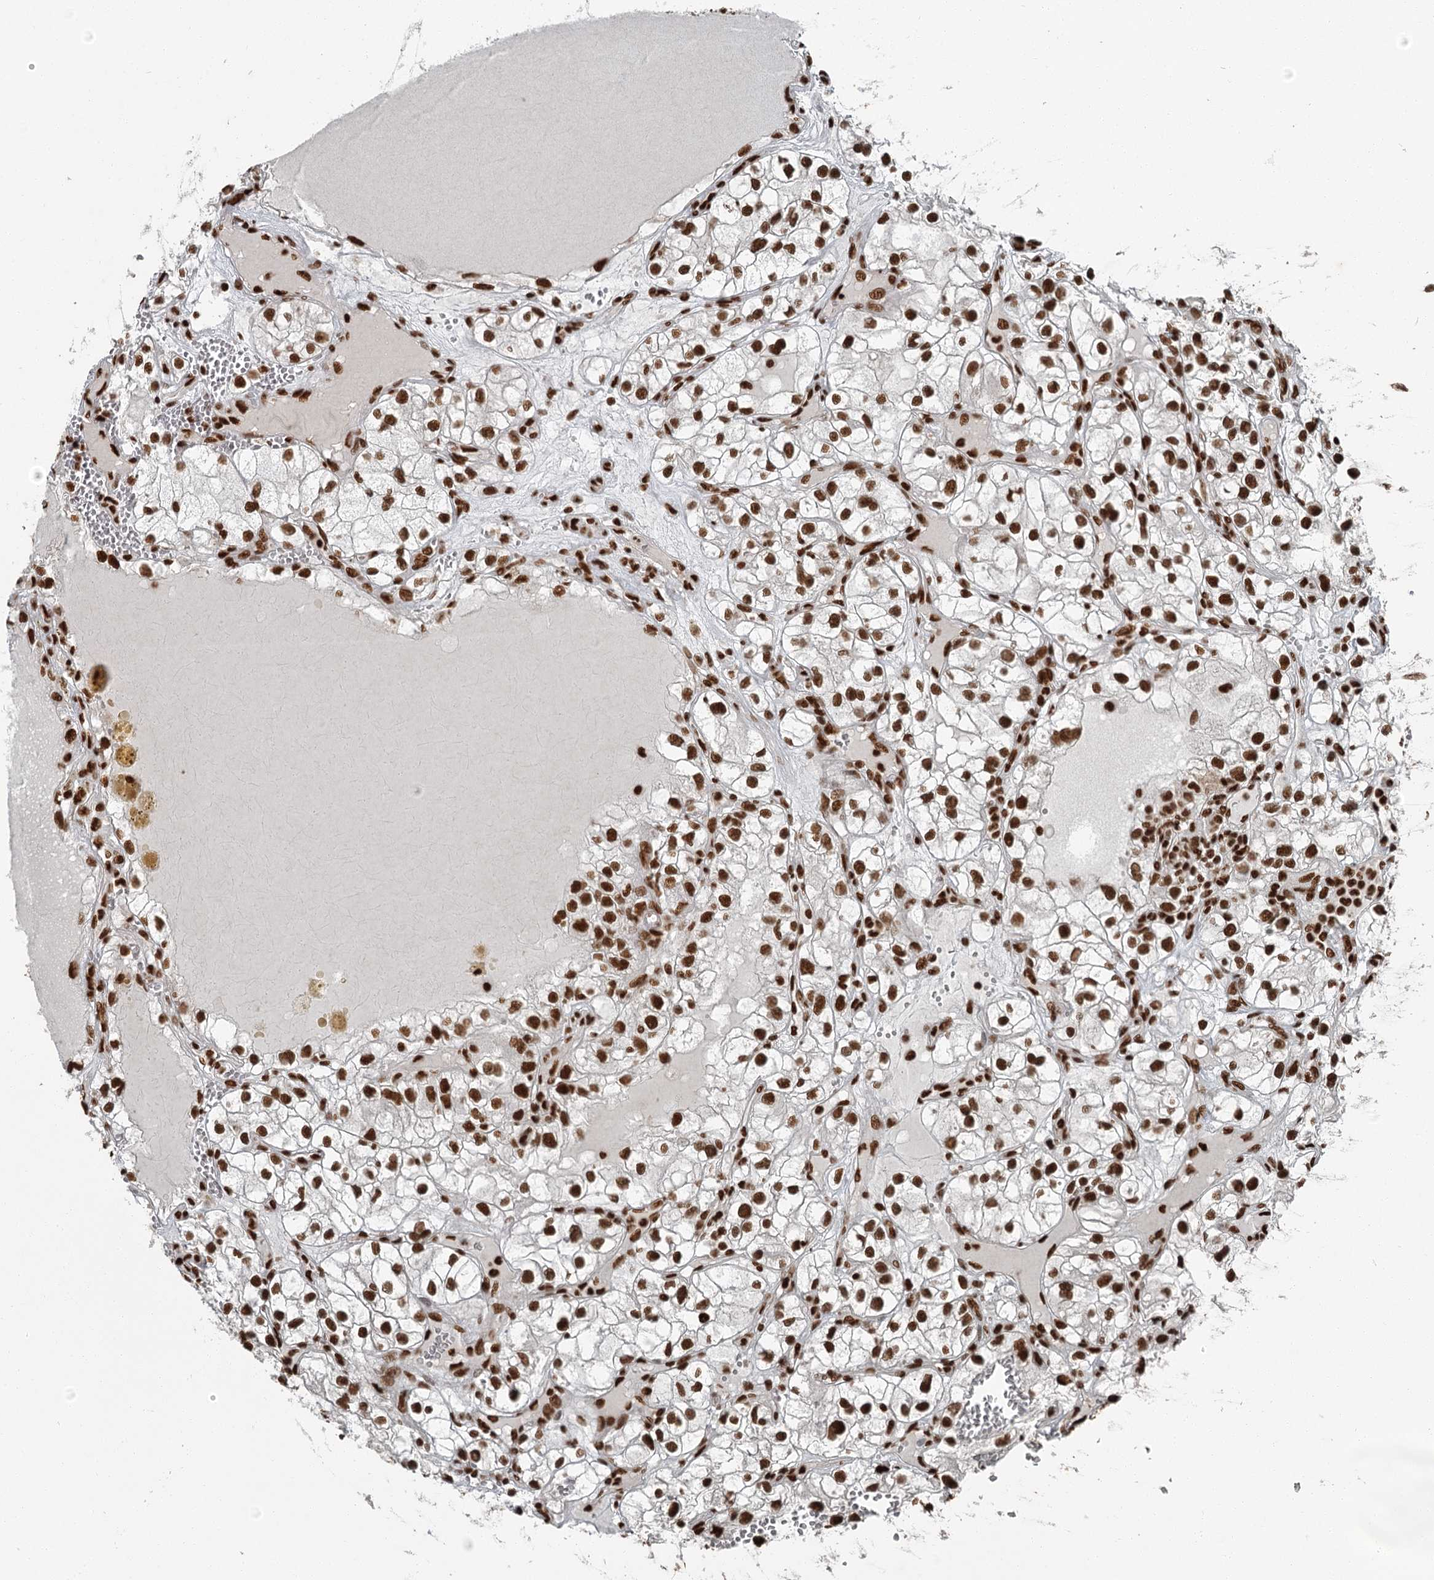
{"staining": {"intensity": "strong", "quantity": ">75%", "location": "nuclear"}, "tissue": "renal cancer", "cell_type": "Tumor cells", "image_type": "cancer", "snomed": [{"axis": "morphology", "description": "Adenocarcinoma, NOS"}, {"axis": "topography", "description": "Kidney"}], "caption": "The photomicrograph demonstrates immunohistochemical staining of renal adenocarcinoma. There is strong nuclear positivity is identified in approximately >75% of tumor cells.", "gene": "RBBP7", "patient": {"sex": "female", "age": 57}}